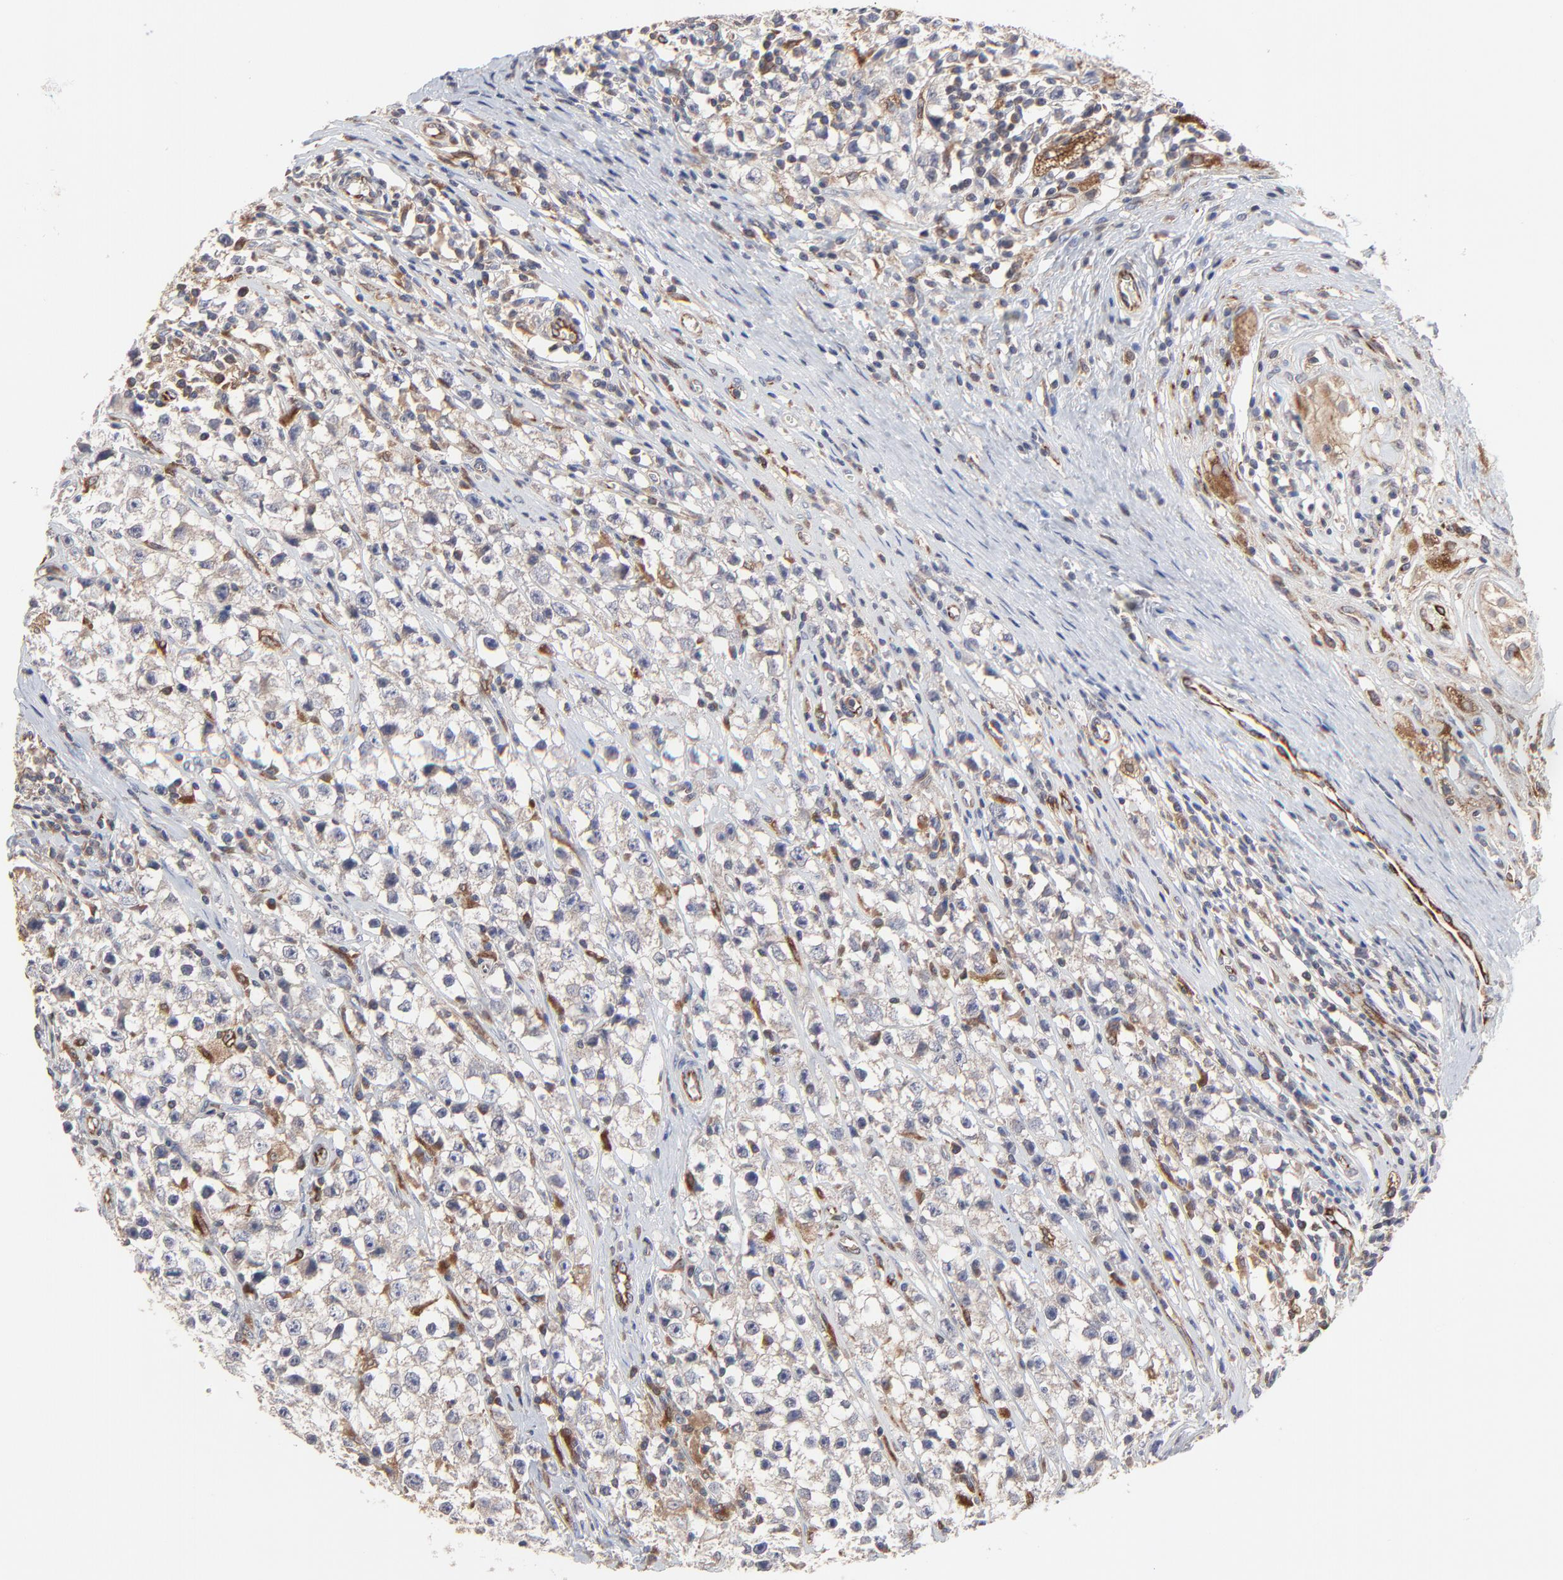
{"staining": {"intensity": "weak", "quantity": "<25%", "location": "cytoplasmic/membranous"}, "tissue": "testis cancer", "cell_type": "Tumor cells", "image_type": "cancer", "snomed": [{"axis": "morphology", "description": "Seminoma, NOS"}, {"axis": "topography", "description": "Testis"}], "caption": "Tumor cells are negative for protein expression in human seminoma (testis).", "gene": "RAB9A", "patient": {"sex": "male", "age": 35}}